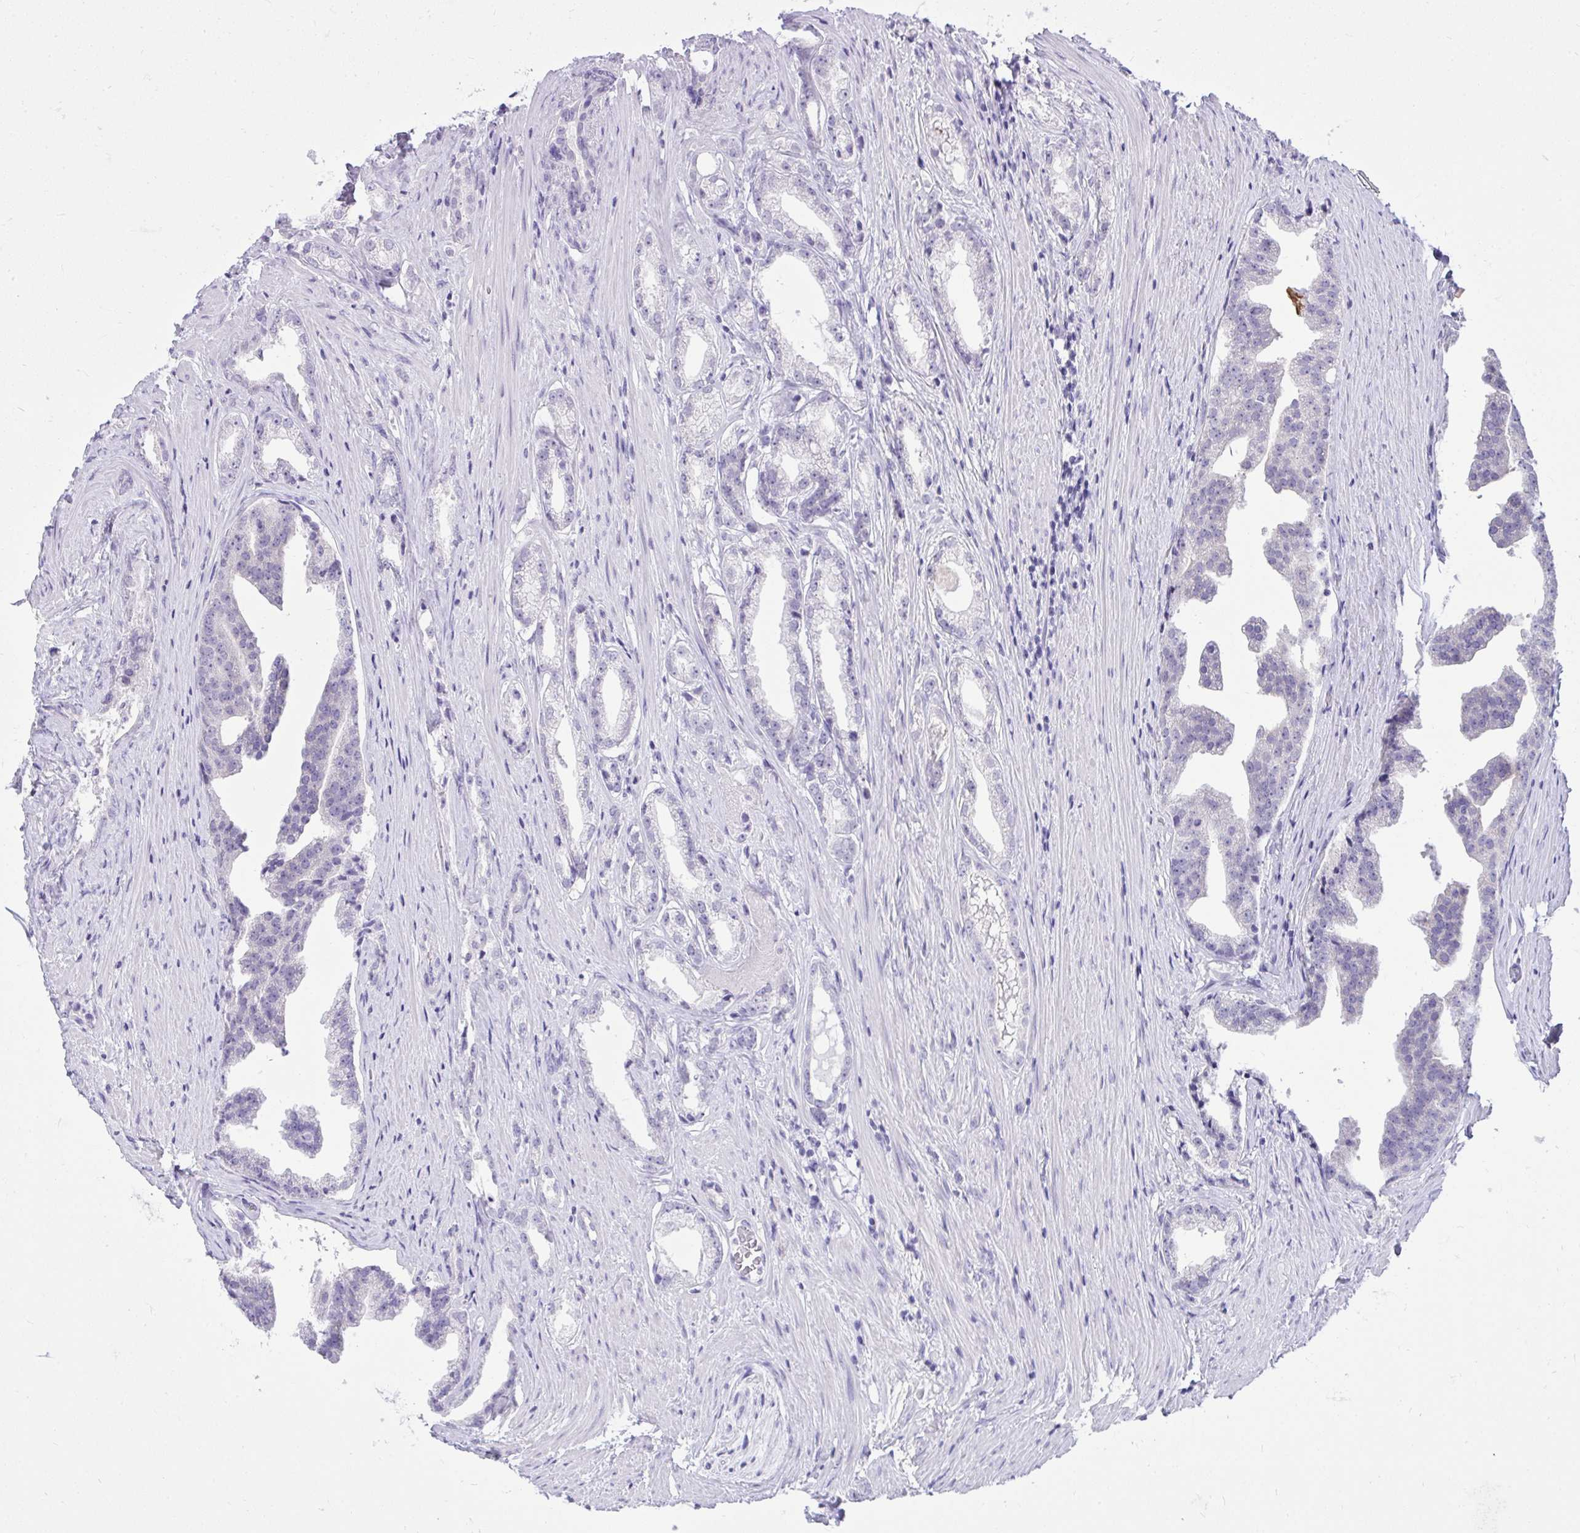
{"staining": {"intensity": "negative", "quantity": "none", "location": "none"}, "tissue": "prostate cancer", "cell_type": "Tumor cells", "image_type": "cancer", "snomed": [{"axis": "morphology", "description": "Adenocarcinoma, Low grade"}, {"axis": "topography", "description": "Prostate"}], "caption": "High magnification brightfield microscopy of prostate cancer (low-grade adenocarcinoma) stained with DAB (brown) and counterstained with hematoxylin (blue): tumor cells show no significant staining. (Brightfield microscopy of DAB (3,3'-diaminobenzidine) immunohistochemistry (IHC) at high magnification).", "gene": "PRM2", "patient": {"sex": "male", "age": 65}}